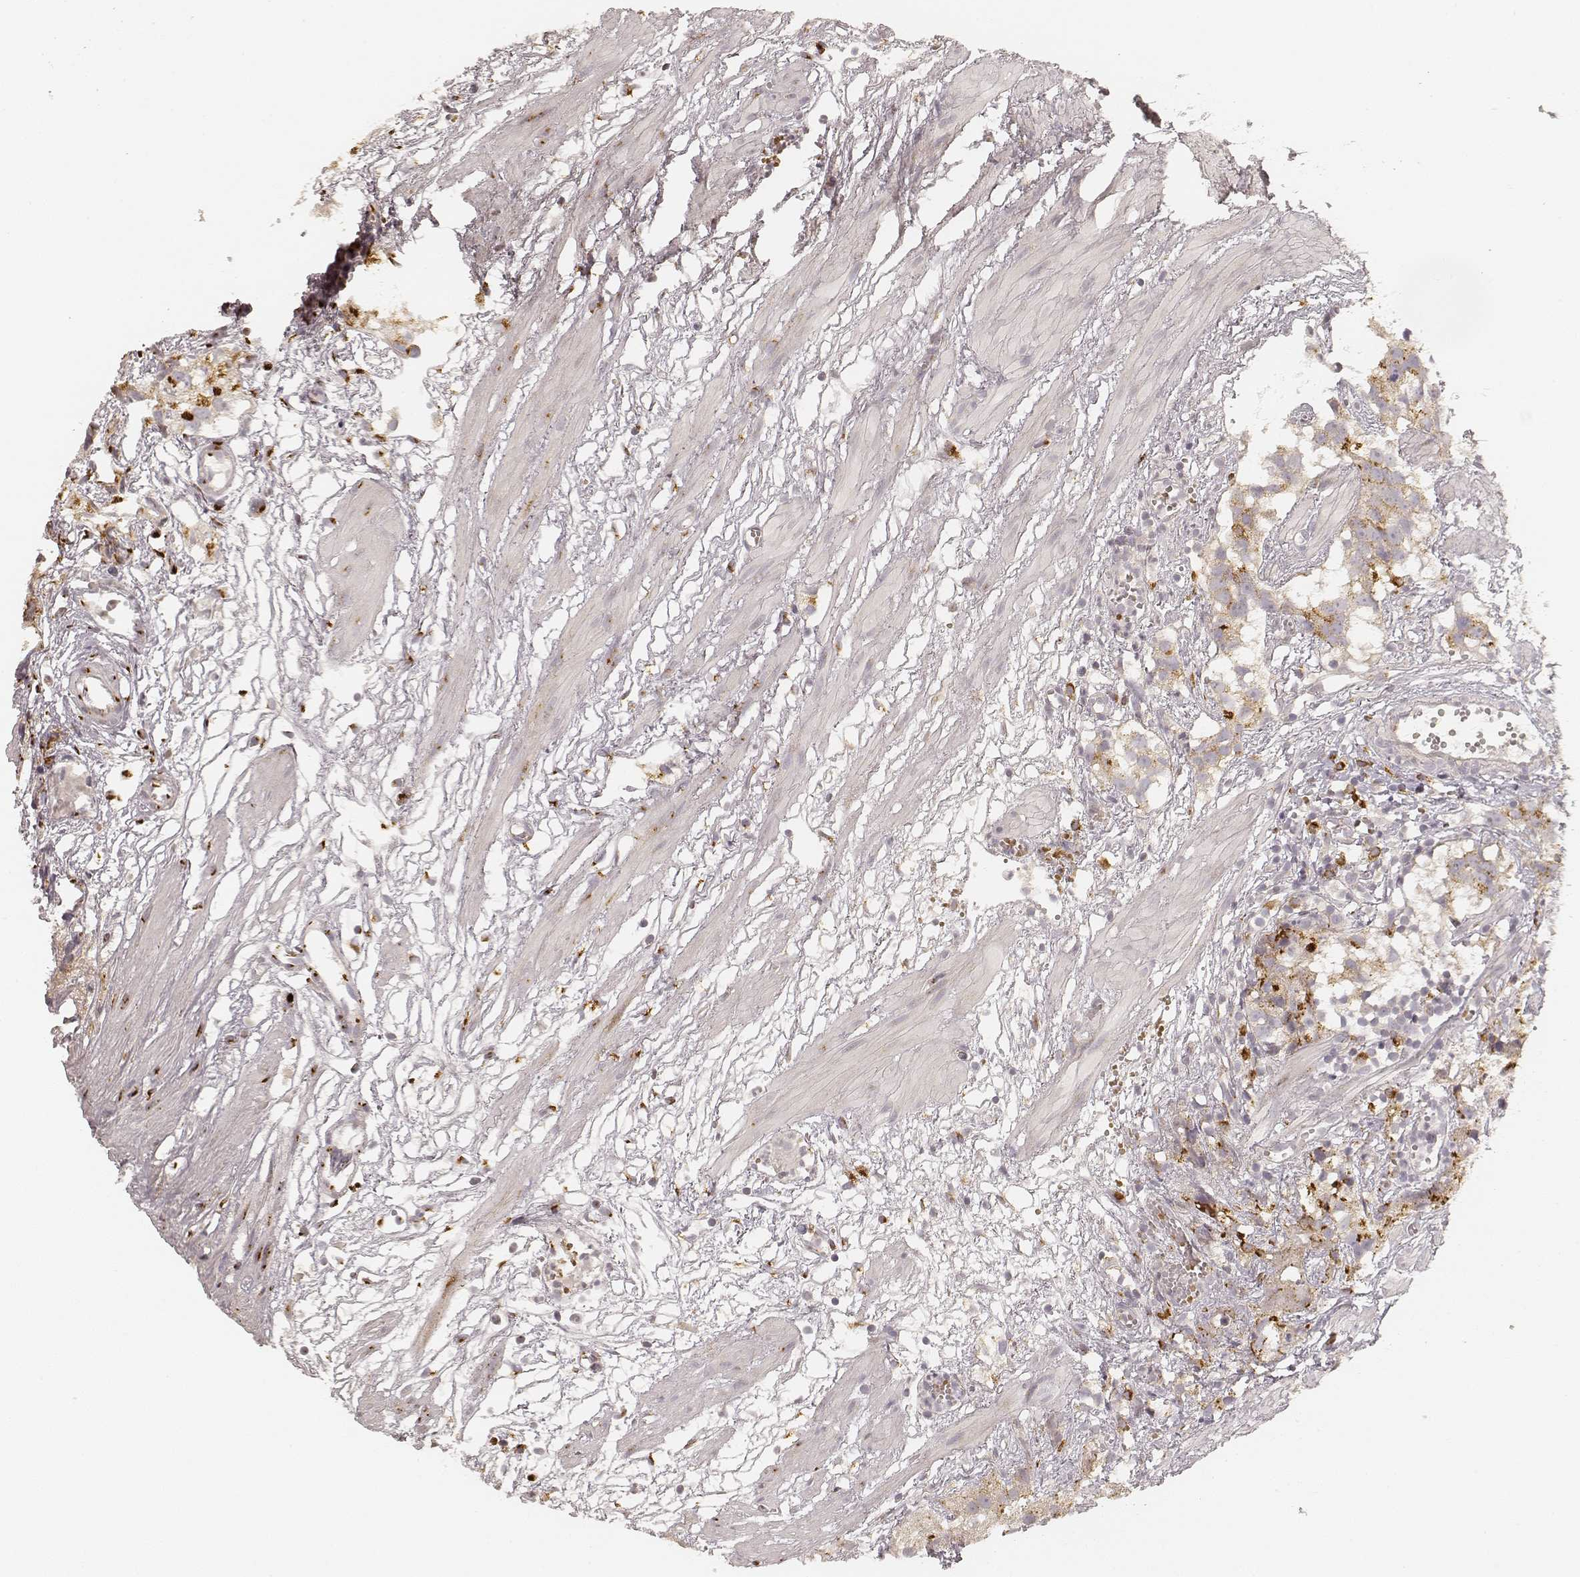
{"staining": {"intensity": "moderate", "quantity": "25%-75%", "location": "cytoplasmic/membranous"}, "tissue": "prostate cancer", "cell_type": "Tumor cells", "image_type": "cancer", "snomed": [{"axis": "morphology", "description": "Adenocarcinoma, High grade"}, {"axis": "topography", "description": "Prostate"}], "caption": "About 25%-75% of tumor cells in human prostate high-grade adenocarcinoma reveal moderate cytoplasmic/membranous protein expression as visualized by brown immunohistochemical staining.", "gene": "GORASP2", "patient": {"sex": "male", "age": 68}}